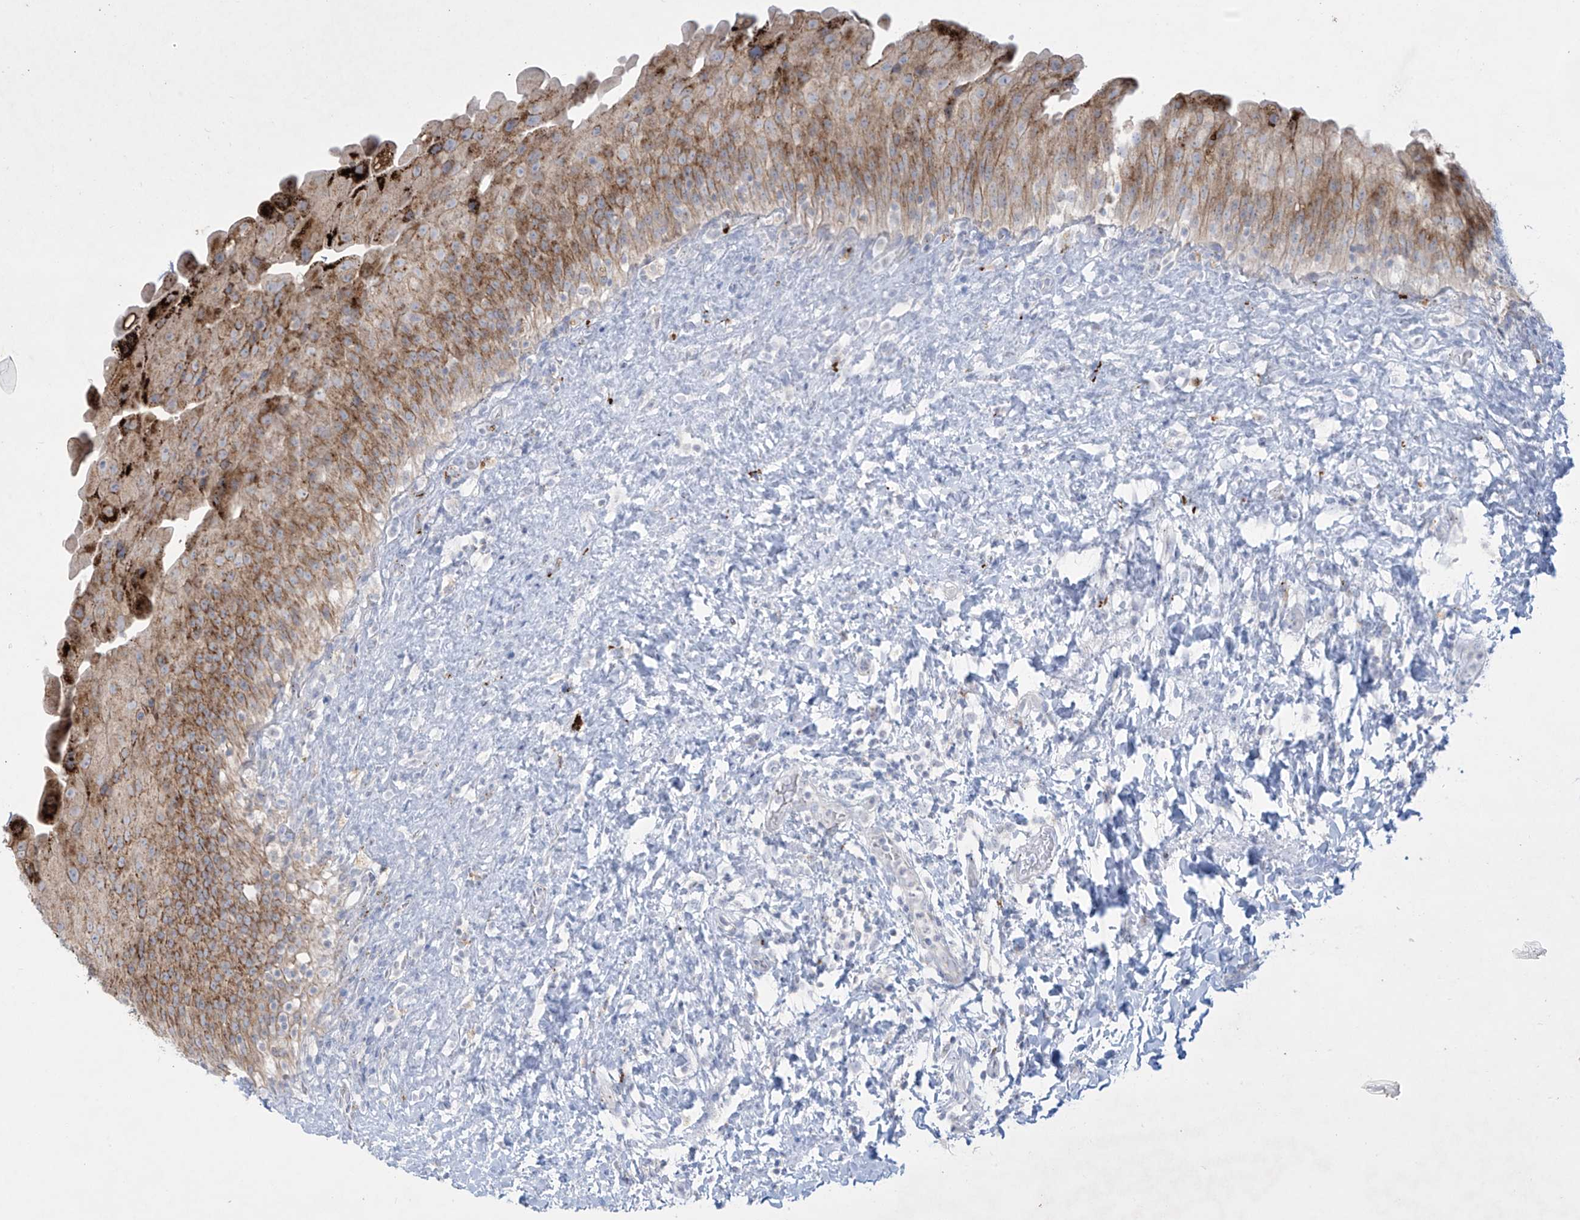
{"staining": {"intensity": "moderate", "quantity": ">75%", "location": "cytoplasmic/membranous"}, "tissue": "urinary bladder", "cell_type": "Urothelial cells", "image_type": "normal", "snomed": [{"axis": "morphology", "description": "Normal tissue, NOS"}, {"axis": "topography", "description": "Urinary bladder"}], "caption": "Protein staining exhibits moderate cytoplasmic/membranous staining in approximately >75% of urothelial cells in normal urinary bladder.", "gene": "GPR137C", "patient": {"sex": "female", "age": 27}}